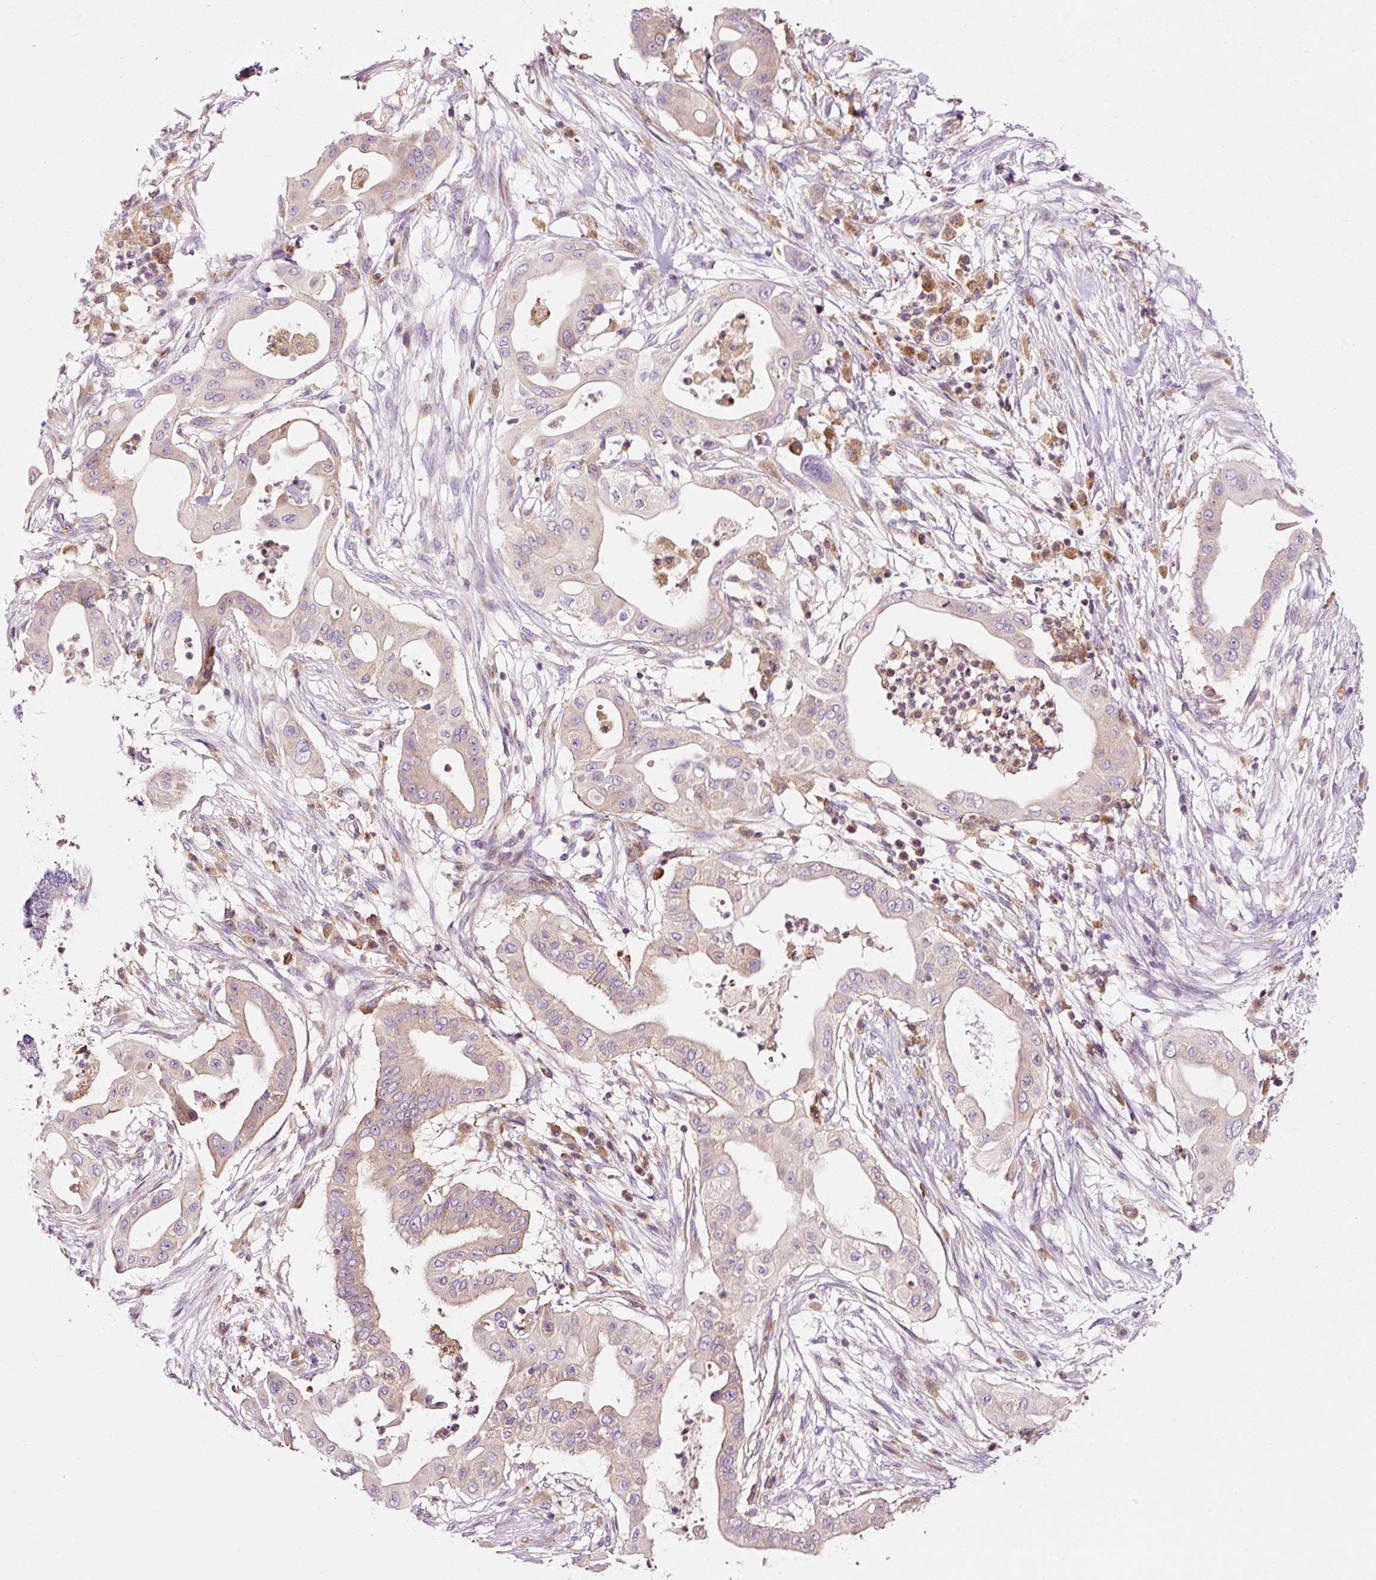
{"staining": {"intensity": "negative", "quantity": "none", "location": "none"}, "tissue": "pancreatic cancer", "cell_type": "Tumor cells", "image_type": "cancer", "snomed": [{"axis": "morphology", "description": "Adenocarcinoma, NOS"}, {"axis": "topography", "description": "Pancreas"}], "caption": "Immunohistochemical staining of adenocarcinoma (pancreatic) reveals no significant expression in tumor cells.", "gene": "NAPA", "patient": {"sex": "male", "age": 68}}